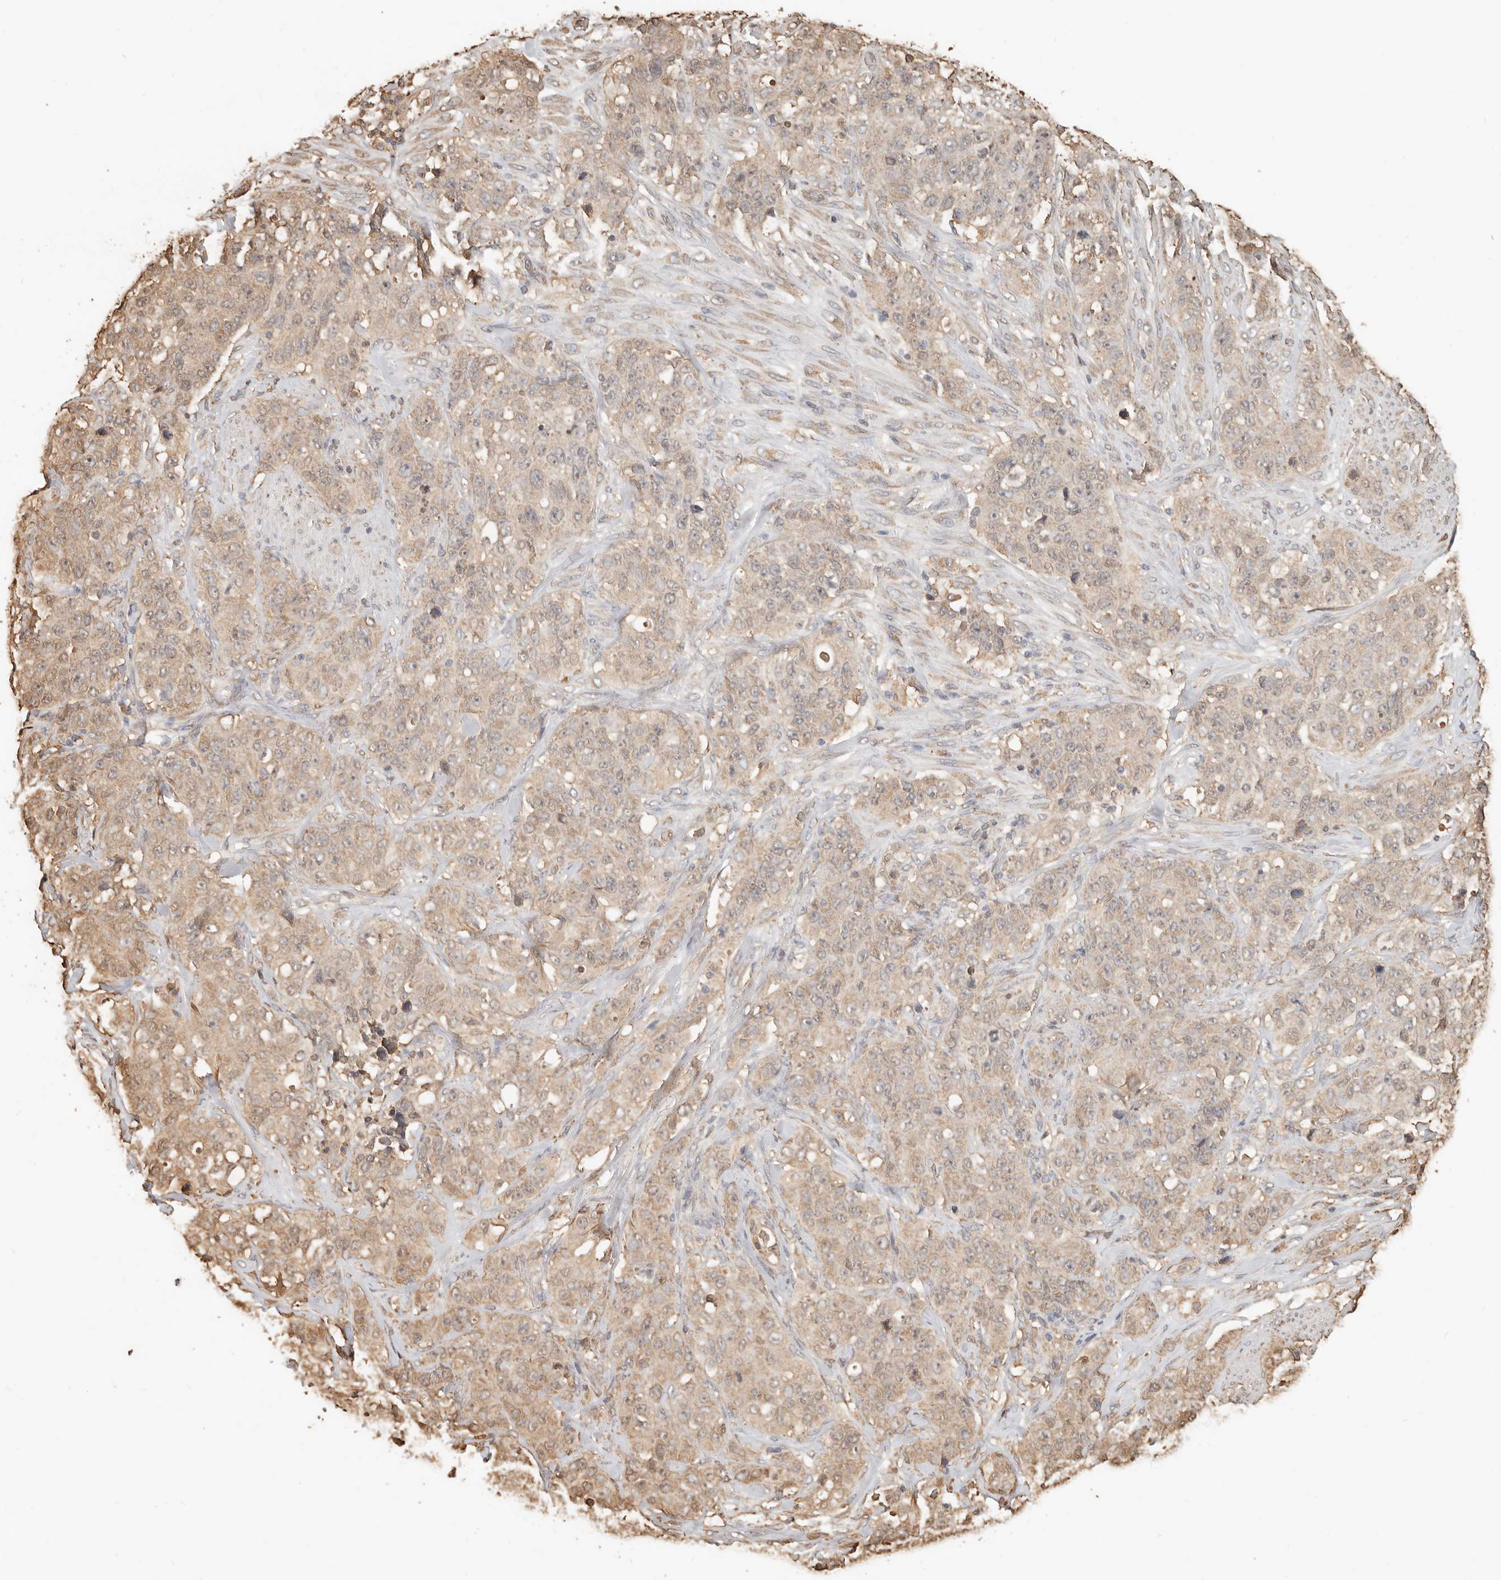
{"staining": {"intensity": "weak", "quantity": ">75%", "location": "cytoplasmic/membranous"}, "tissue": "stomach cancer", "cell_type": "Tumor cells", "image_type": "cancer", "snomed": [{"axis": "morphology", "description": "Adenocarcinoma, NOS"}, {"axis": "topography", "description": "Stomach"}], "caption": "Adenocarcinoma (stomach) tissue exhibits weak cytoplasmic/membranous expression in about >75% of tumor cells", "gene": "ARHGEF10L", "patient": {"sex": "male", "age": 48}}